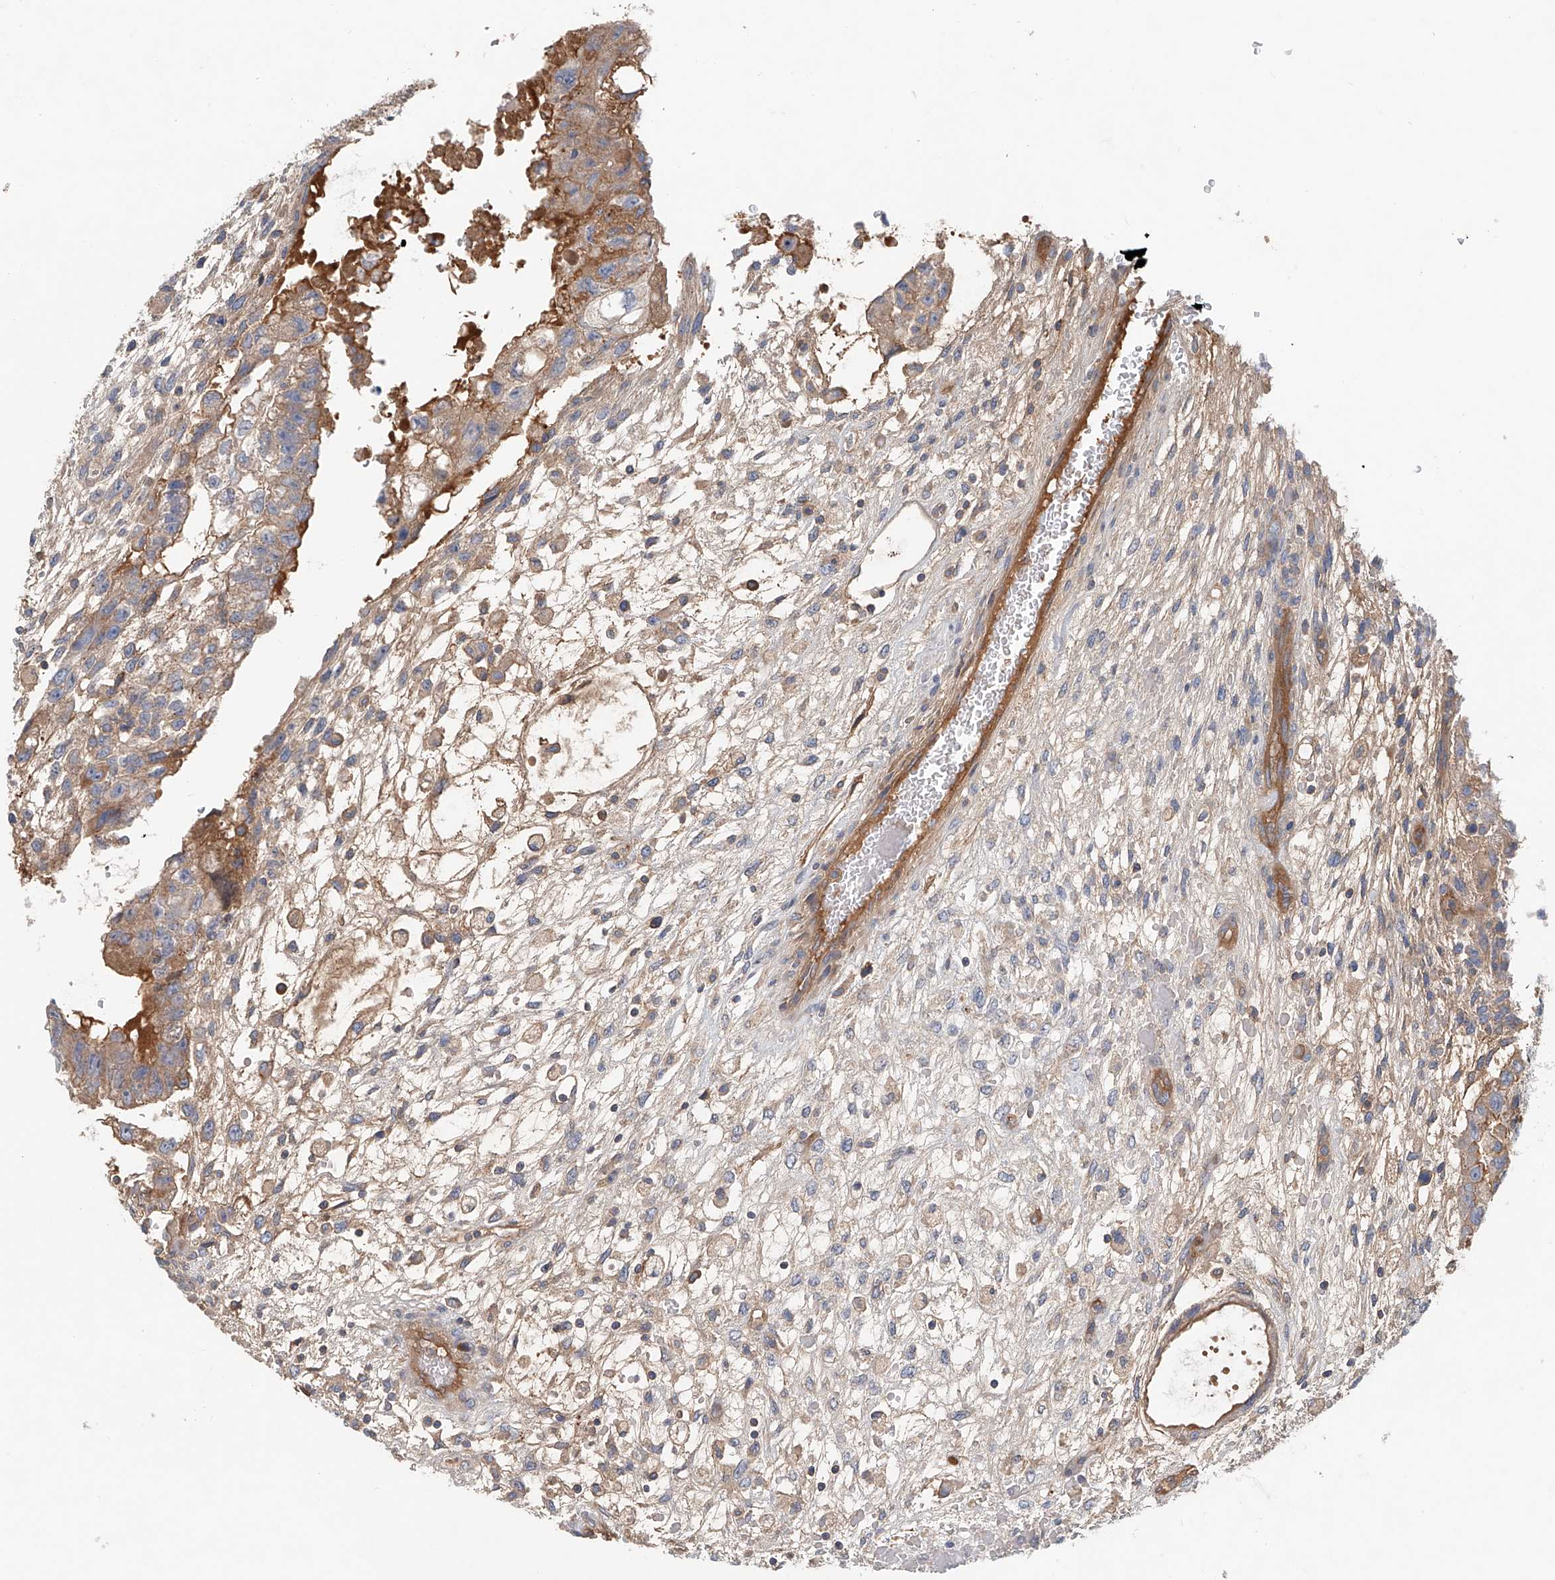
{"staining": {"intensity": "weak", "quantity": ">75%", "location": "cytoplasmic/membranous"}, "tissue": "testis cancer", "cell_type": "Tumor cells", "image_type": "cancer", "snomed": [{"axis": "morphology", "description": "Carcinoma, Embryonal, NOS"}, {"axis": "topography", "description": "Testis"}], "caption": "A low amount of weak cytoplasmic/membranous expression is seen in about >75% of tumor cells in testis cancer (embryonal carcinoma) tissue.", "gene": "FRYL", "patient": {"sex": "male", "age": 36}}